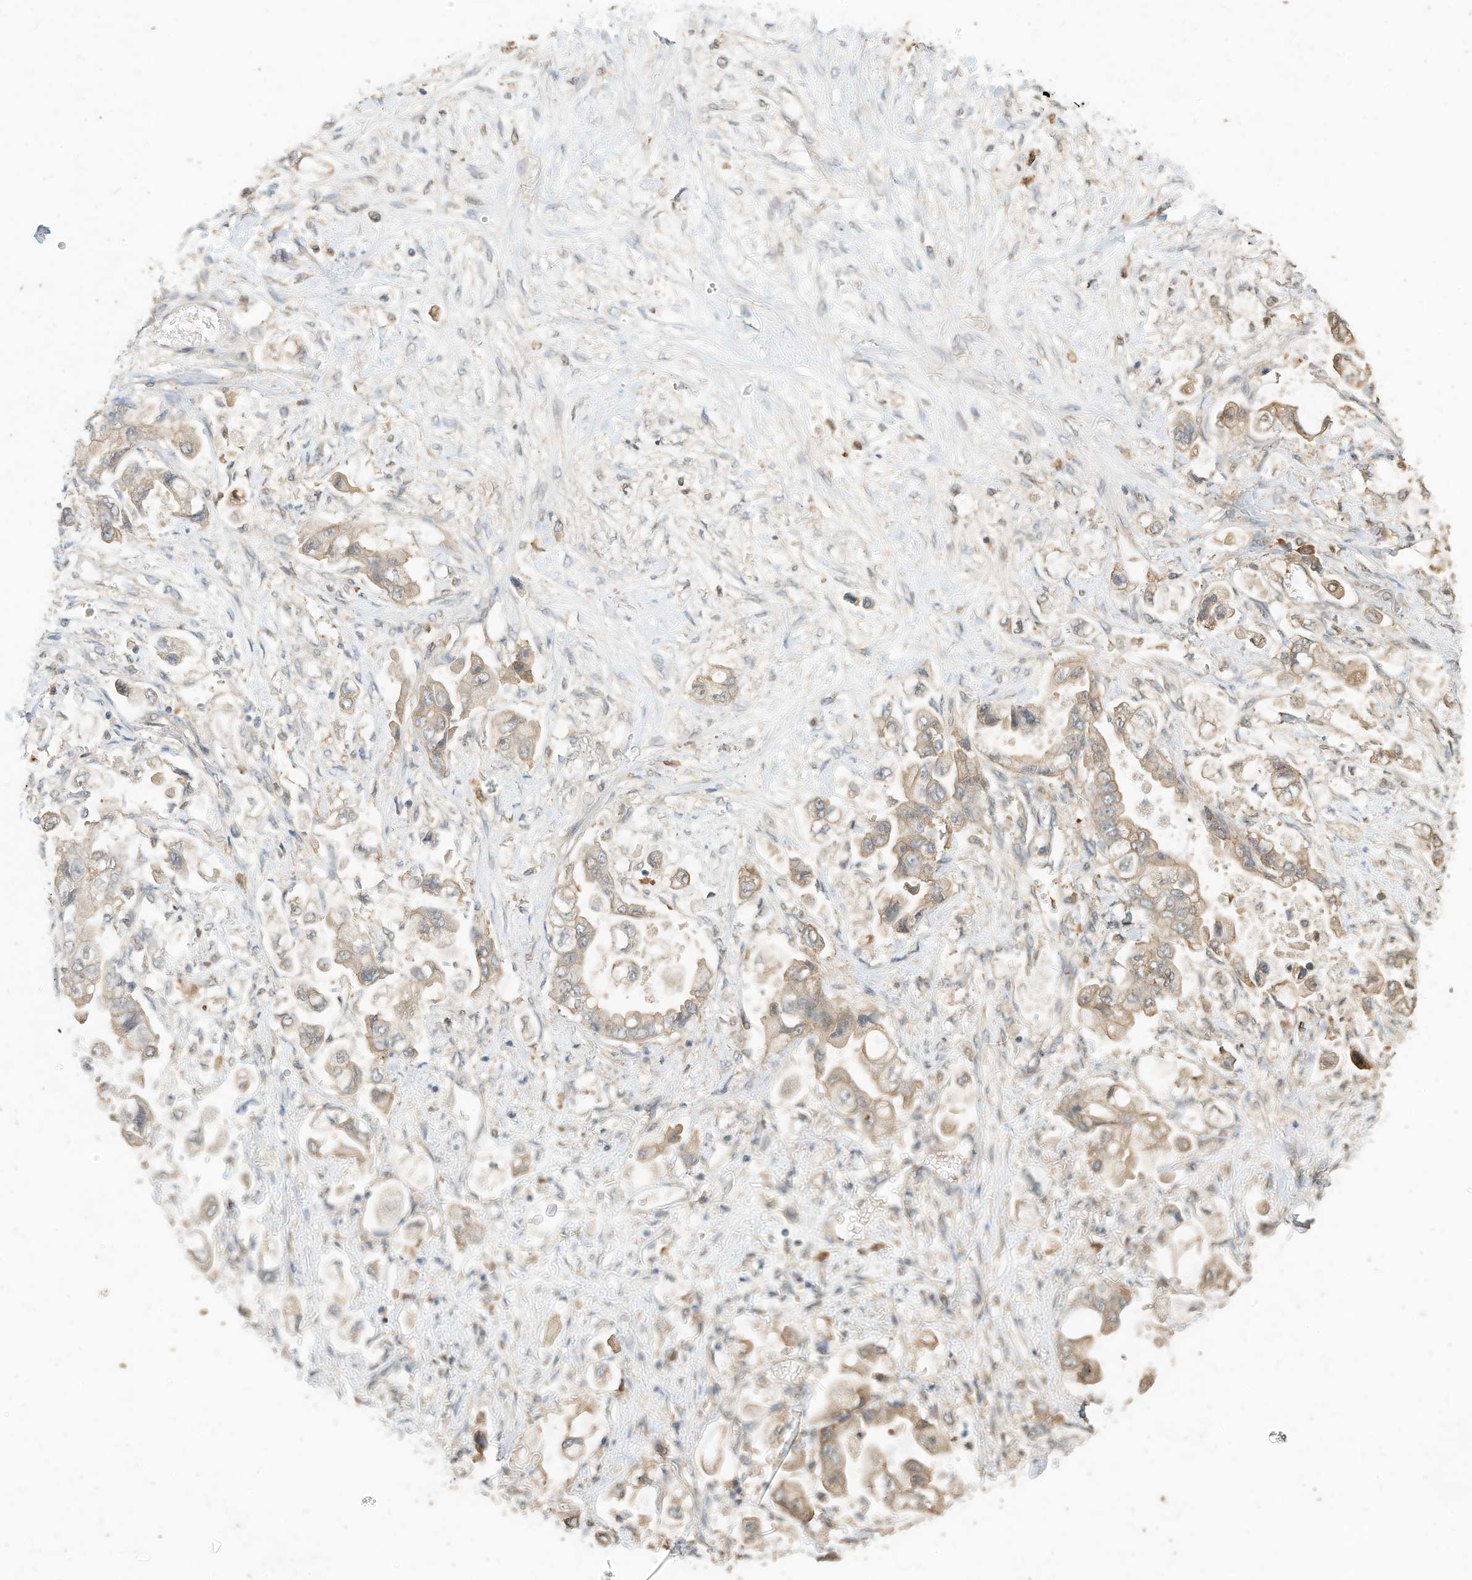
{"staining": {"intensity": "weak", "quantity": ">75%", "location": "cytoplasmic/membranous"}, "tissue": "stomach cancer", "cell_type": "Tumor cells", "image_type": "cancer", "snomed": [{"axis": "morphology", "description": "Adenocarcinoma, NOS"}, {"axis": "topography", "description": "Stomach"}], "caption": "The histopathology image reveals immunohistochemical staining of stomach cancer (adenocarcinoma). There is weak cytoplasmic/membranous expression is appreciated in about >75% of tumor cells.", "gene": "OFD1", "patient": {"sex": "male", "age": 62}}